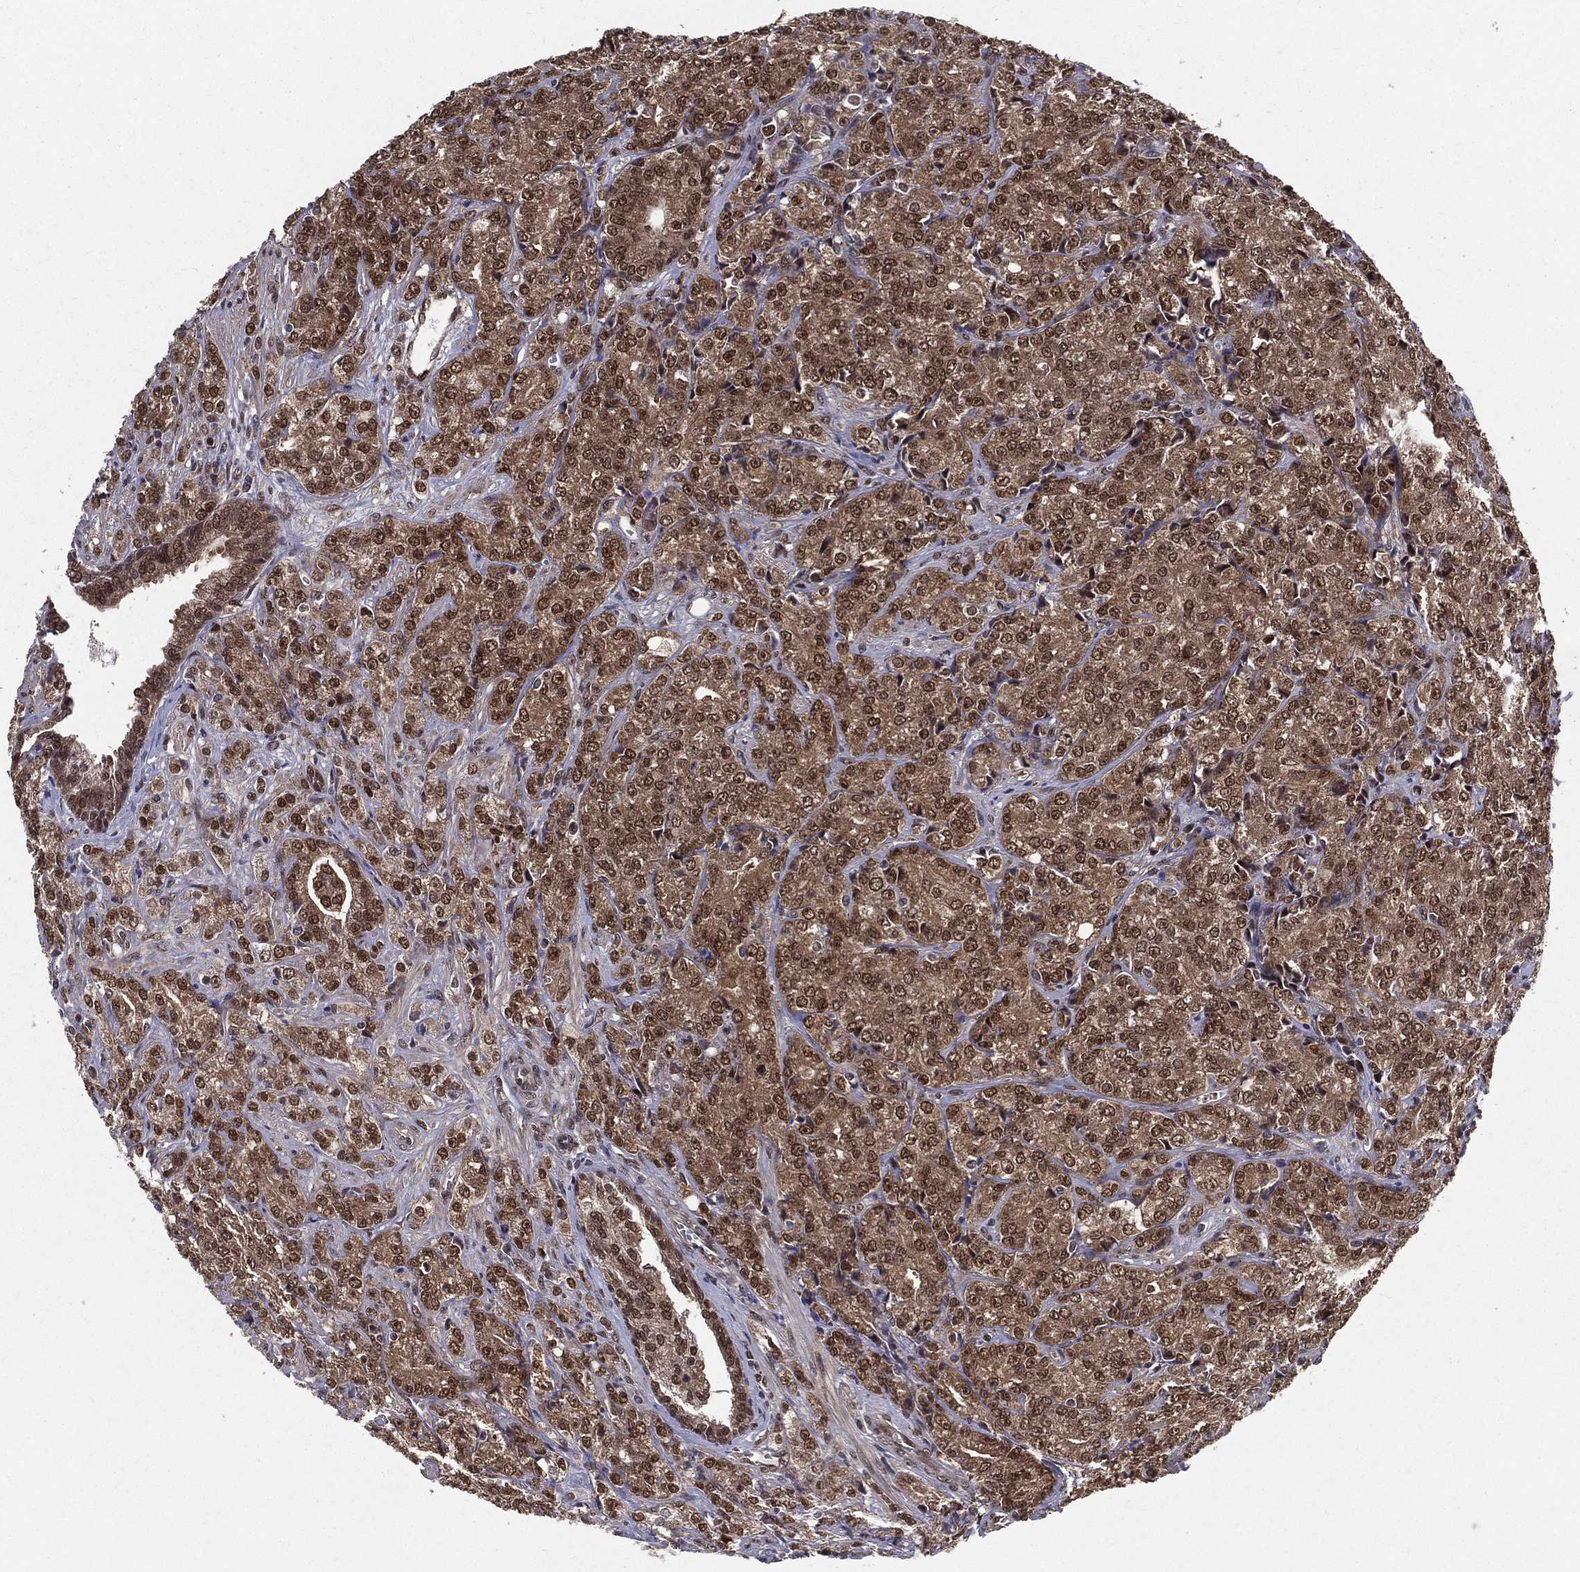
{"staining": {"intensity": "moderate", "quantity": "25%-75%", "location": "cytoplasmic/membranous,nuclear"}, "tissue": "prostate cancer", "cell_type": "Tumor cells", "image_type": "cancer", "snomed": [{"axis": "morphology", "description": "Adenocarcinoma, NOS"}, {"axis": "topography", "description": "Prostate and seminal vesicle, NOS"}, {"axis": "topography", "description": "Prostate"}], "caption": "Immunohistochemical staining of prostate adenocarcinoma demonstrates moderate cytoplasmic/membranous and nuclear protein positivity in about 25%-75% of tumor cells.", "gene": "CARM1", "patient": {"sex": "male", "age": 68}}